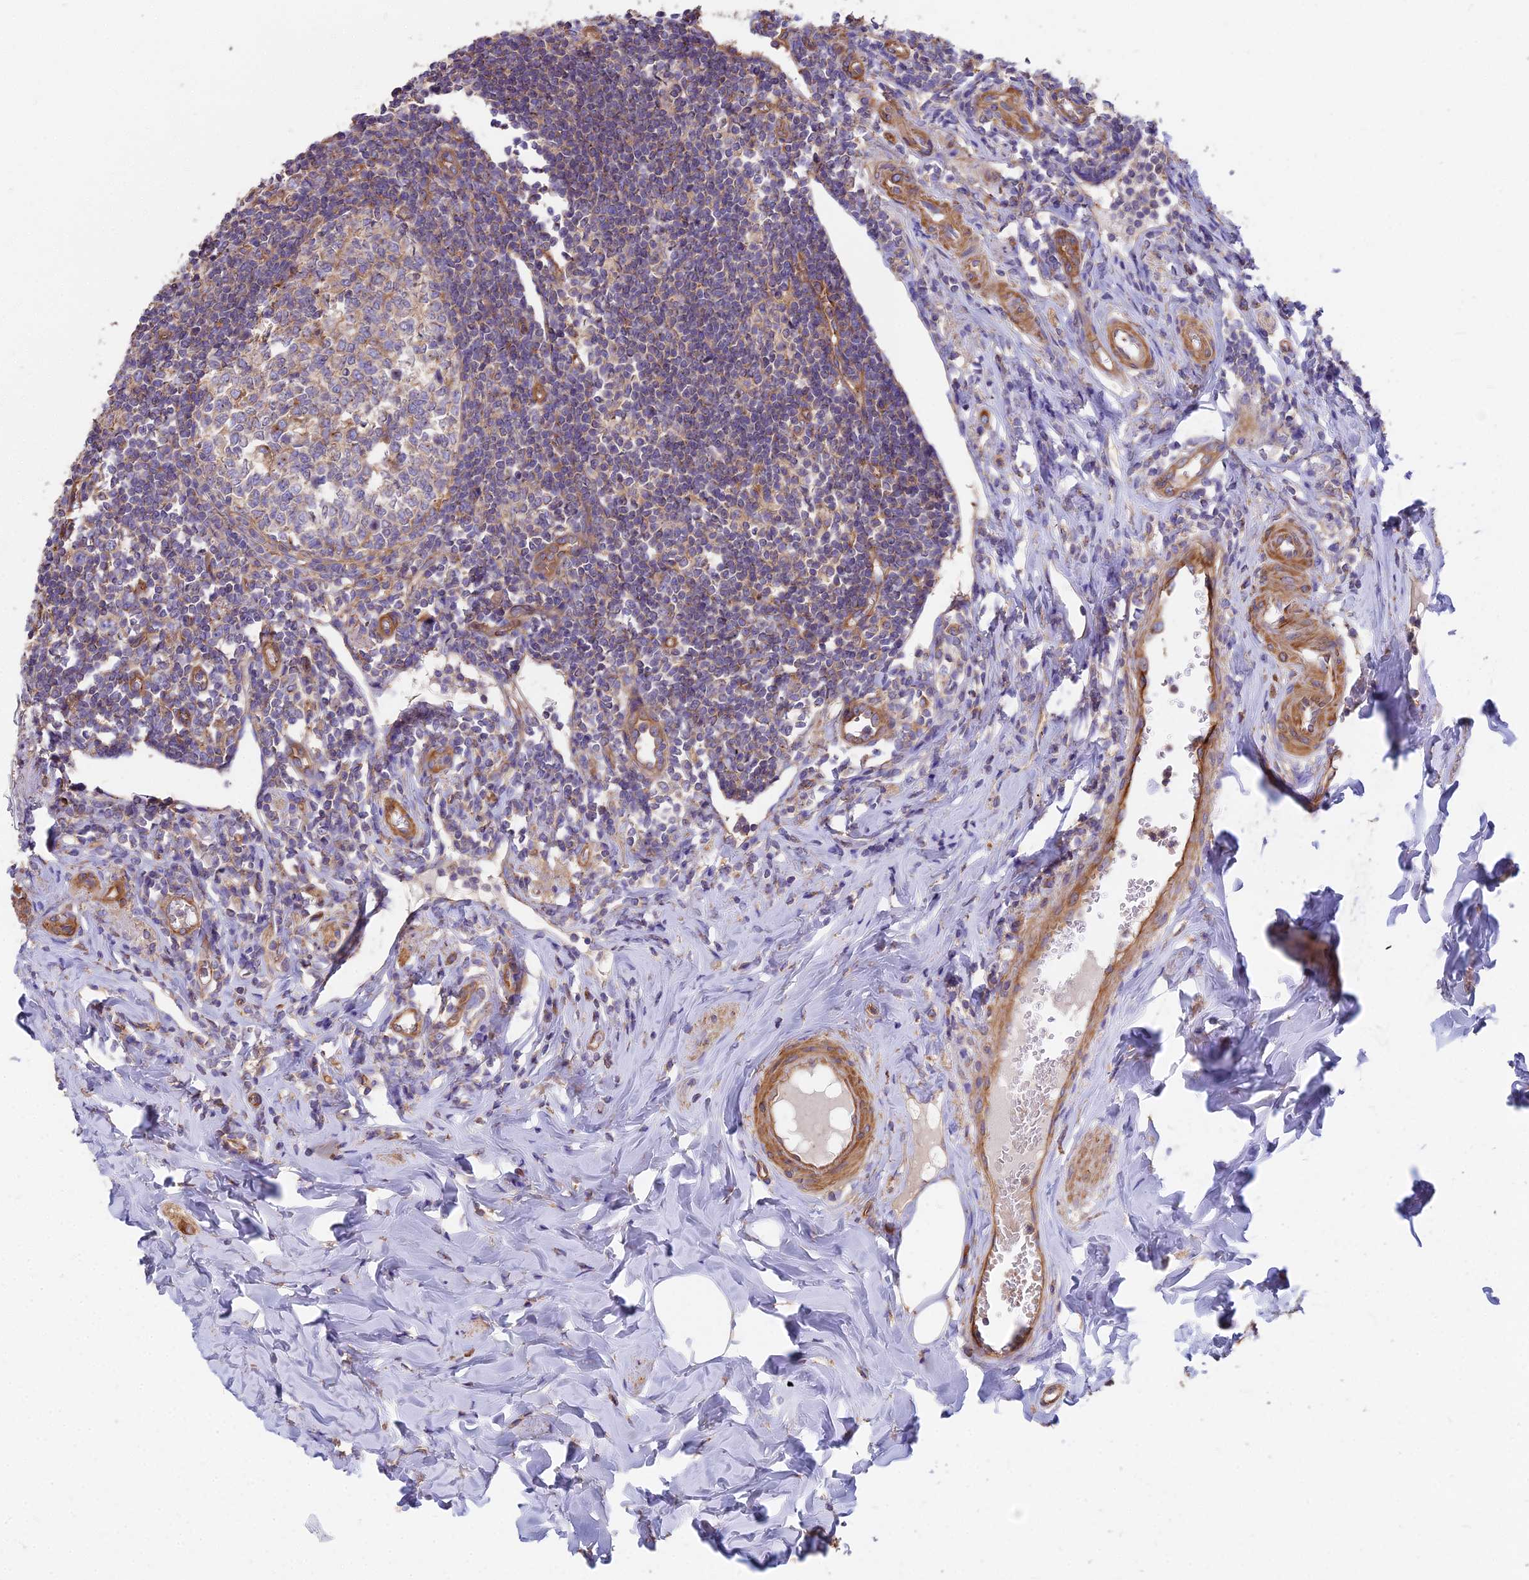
{"staining": {"intensity": "moderate", "quantity": ">75%", "location": "cytoplasmic/membranous"}, "tissue": "appendix", "cell_type": "Glandular cells", "image_type": "normal", "snomed": [{"axis": "morphology", "description": "Normal tissue, NOS"}, {"axis": "topography", "description": "Appendix"}], "caption": "IHC (DAB (3,3'-diaminobenzidine)) staining of normal appendix demonstrates moderate cytoplasmic/membranous protein expression in approximately >75% of glandular cells.", "gene": "DCTN3", "patient": {"sex": "female", "age": 33}}